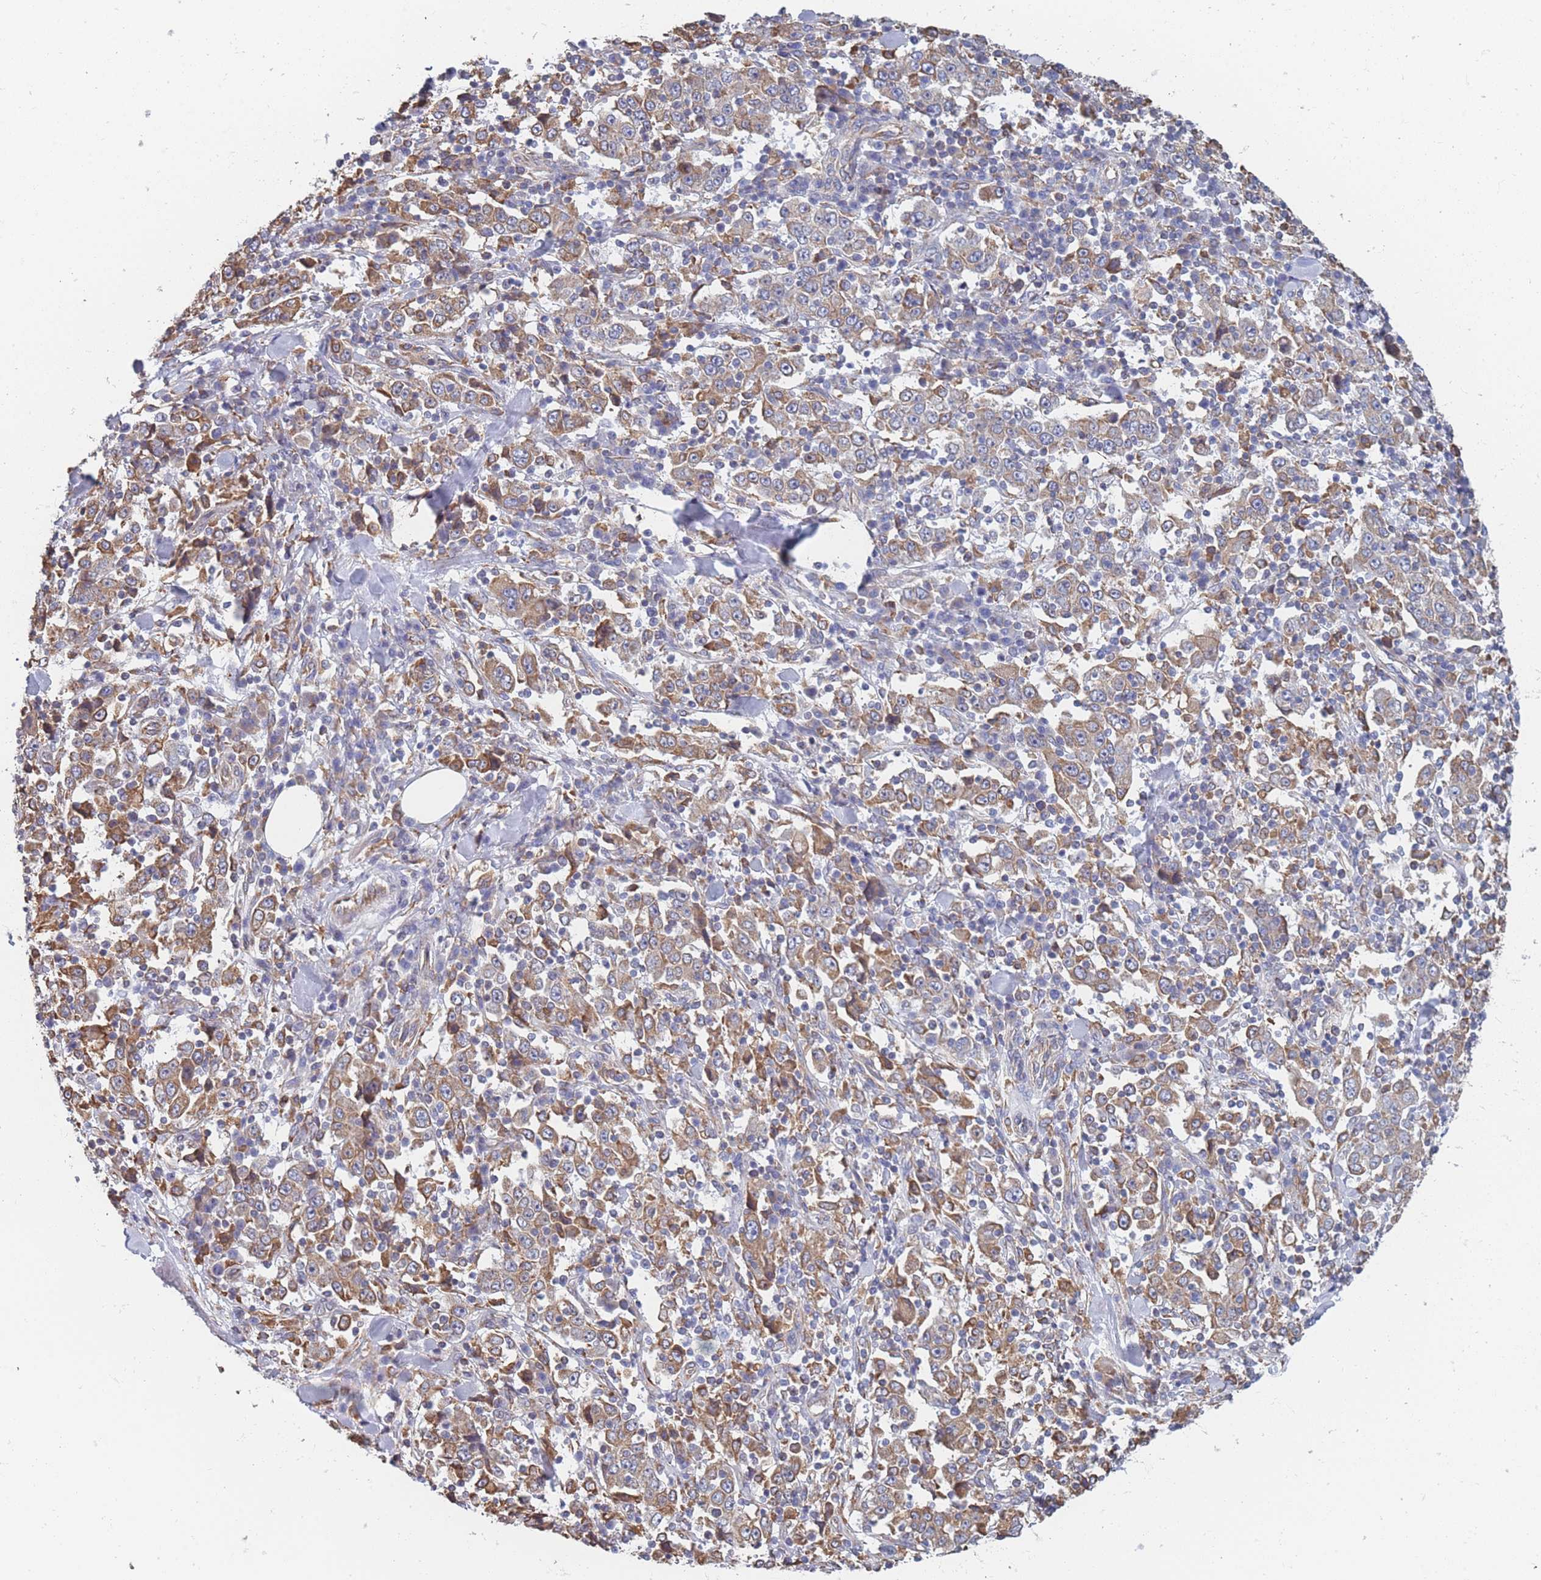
{"staining": {"intensity": "moderate", "quantity": "25%-75%", "location": "cytoplasmic/membranous"}, "tissue": "stomach cancer", "cell_type": "Tumor cells", "image_type": "cancer", "snomed": [{"axis": "morphology", "description": "Normal tissue, NOS"}, {"axis": "morphology", "description": "Adenocarcinoma, NOS"}, {"axis": "topography", "description": "Stomach, upper"}, {"axis": "topography", "description": "Stomach"}], "caption": "Immunohistochemical staining of human stomach cancer (adenocarcinoma) shows moderate cytoplasmic/membranous protein expression in approximately 25%-75% of tumor cells.", "gene": "OR7C2", "patient": {"sex": "male", "age": 59}}